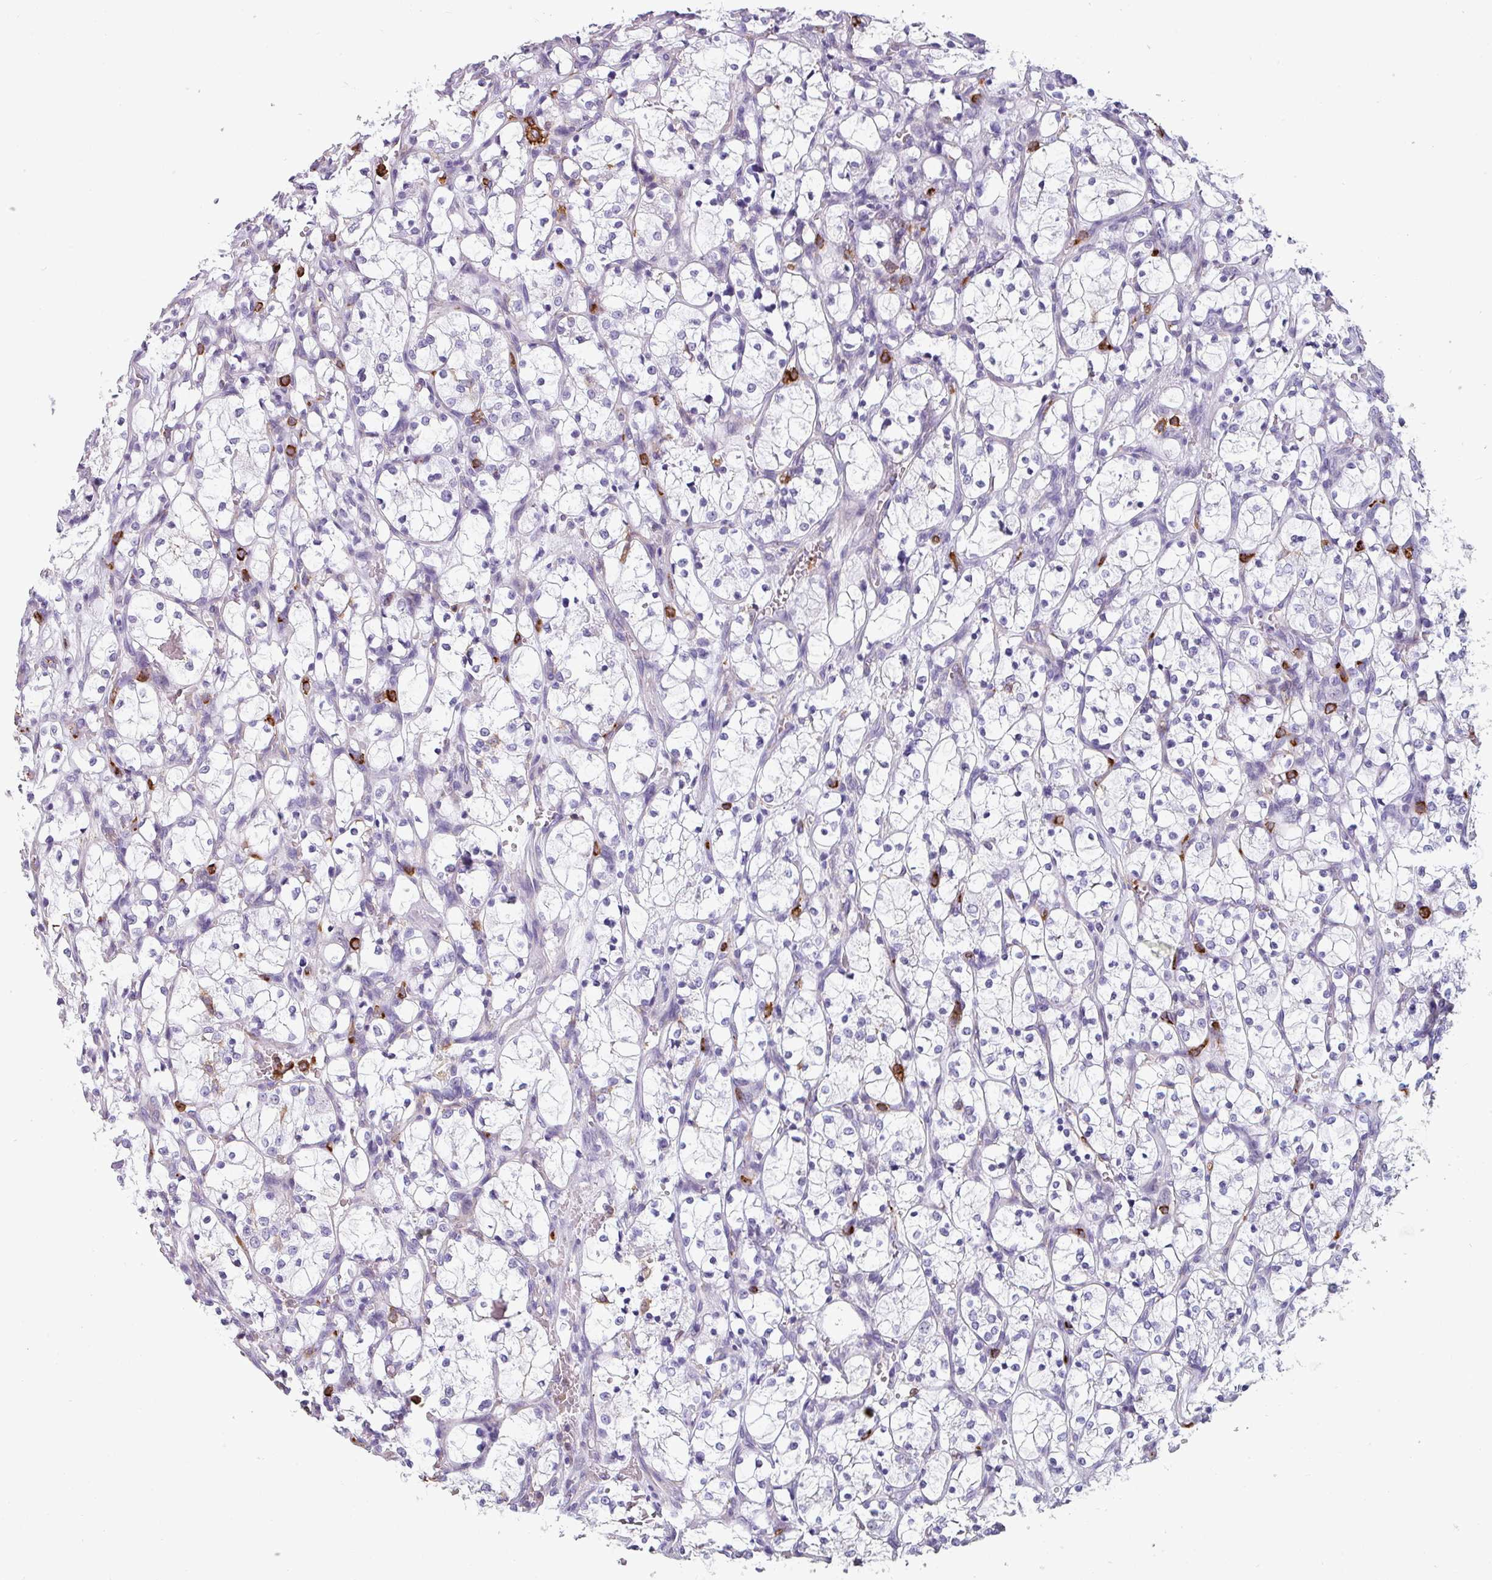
{"staining": {"intensity": "negative", "quantity": "none", "location": "none"}, "tissue": "renal cancer", "cell_type": "Tumor cells", "image_type": "cancer", "snomed": [{"axis": "morphology", "description": "Adenocarcinoma, NOS"}, {"axis": "topography", "description": "Kidney"}], "caption": "Renal adenocarcinoma was stained to show a protein in brown. There is no significant staining in tumor cells.", "gene": "EXOSC5", "patient": {"sex": "female", "age": 69}}